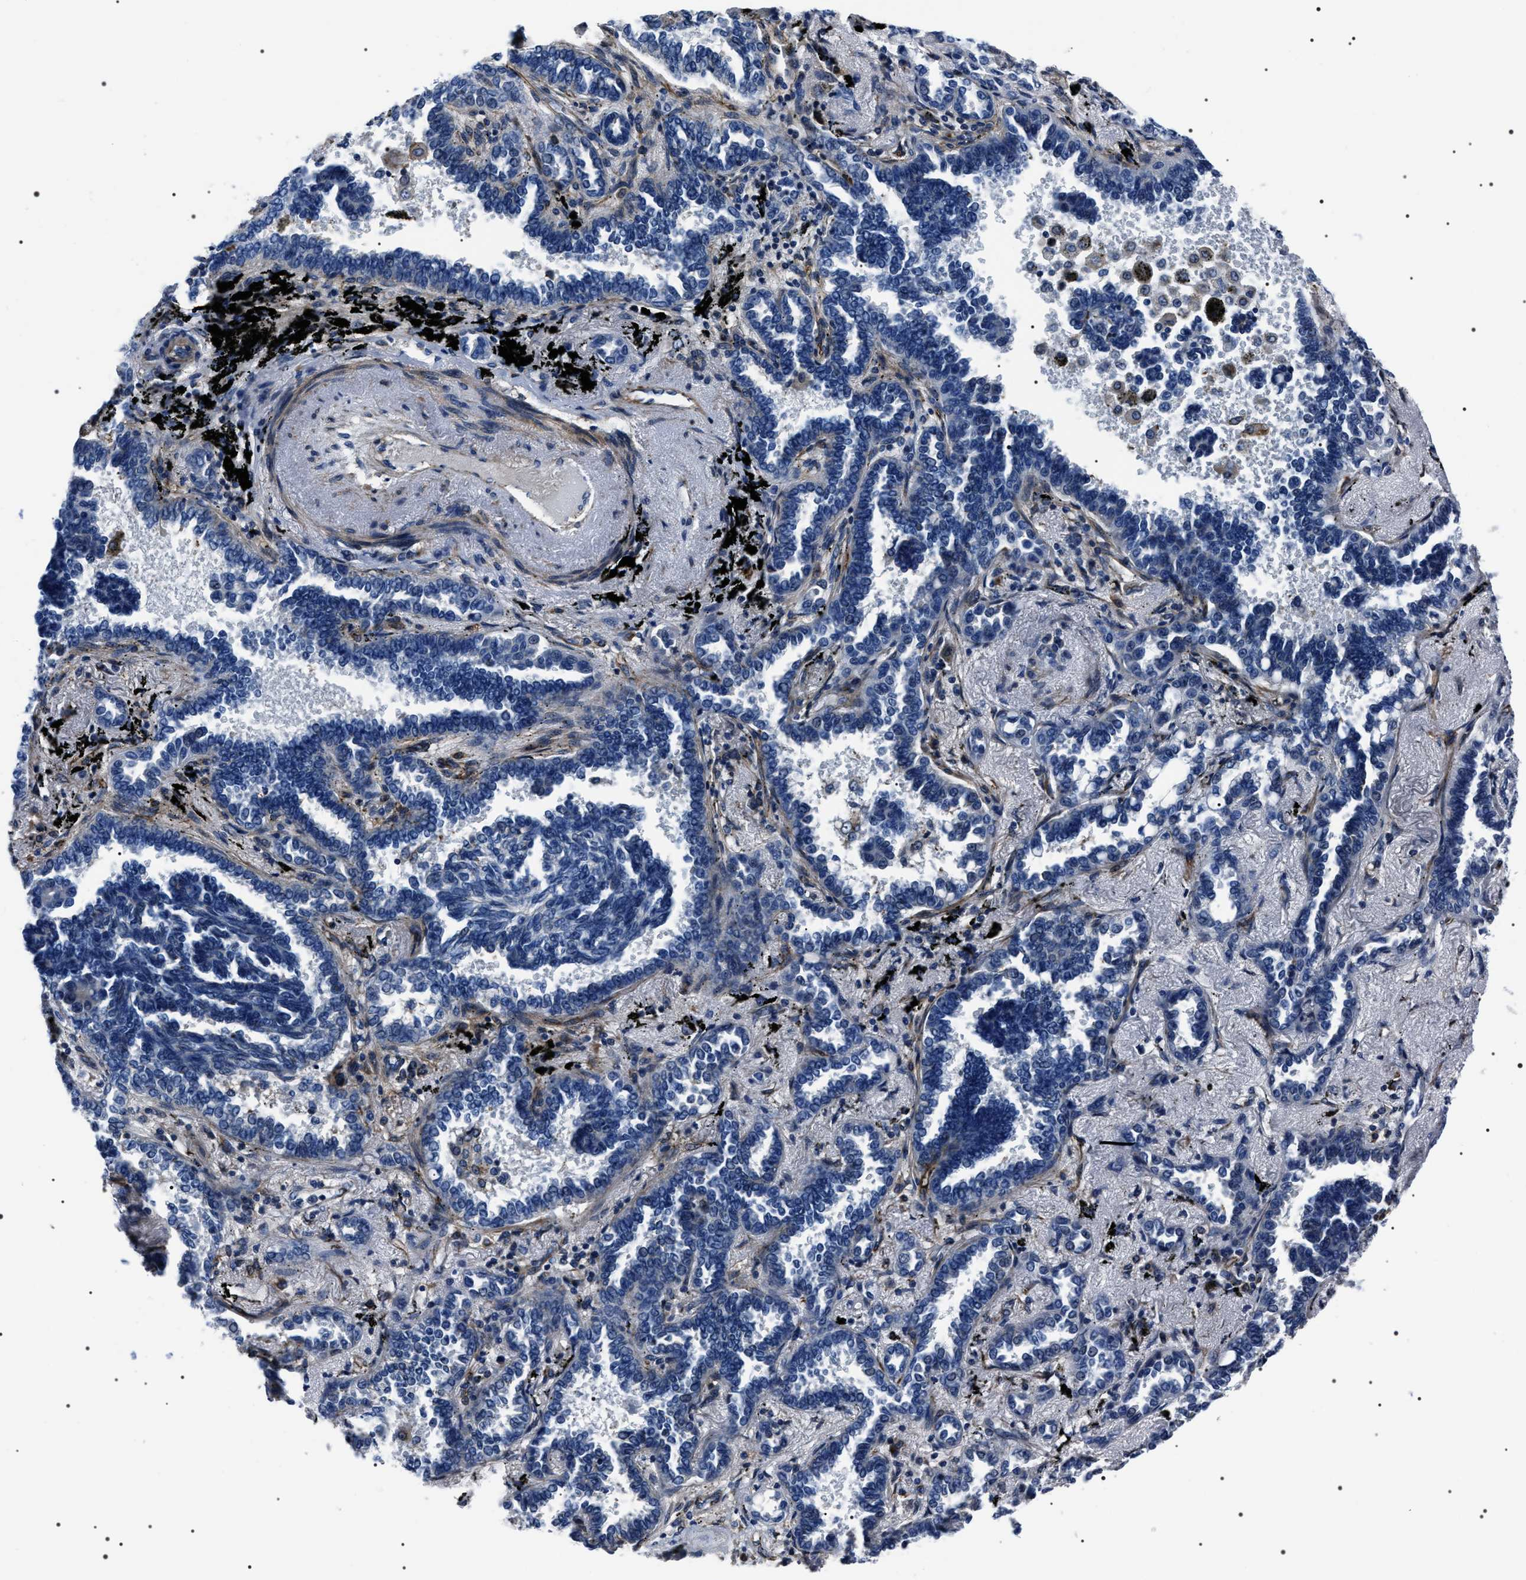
{"staining": {"intensity": "negative", "quantity": "none", "location": "none"}, "tissue": "lung cancer", "cell_type": "Tumor cells", "image_type": "cancer", "snomed": [{"axis": "morphology", "description": "Adenocarcinoma, NOS"}, {"axis": "topography", "description": "Lung"}], "caption": "The photomicrograph shows no staining of tumor cells in lung adenocarcinoma.", "gene": "BAG2", "patient": {"sex": "male", "age": 59}}